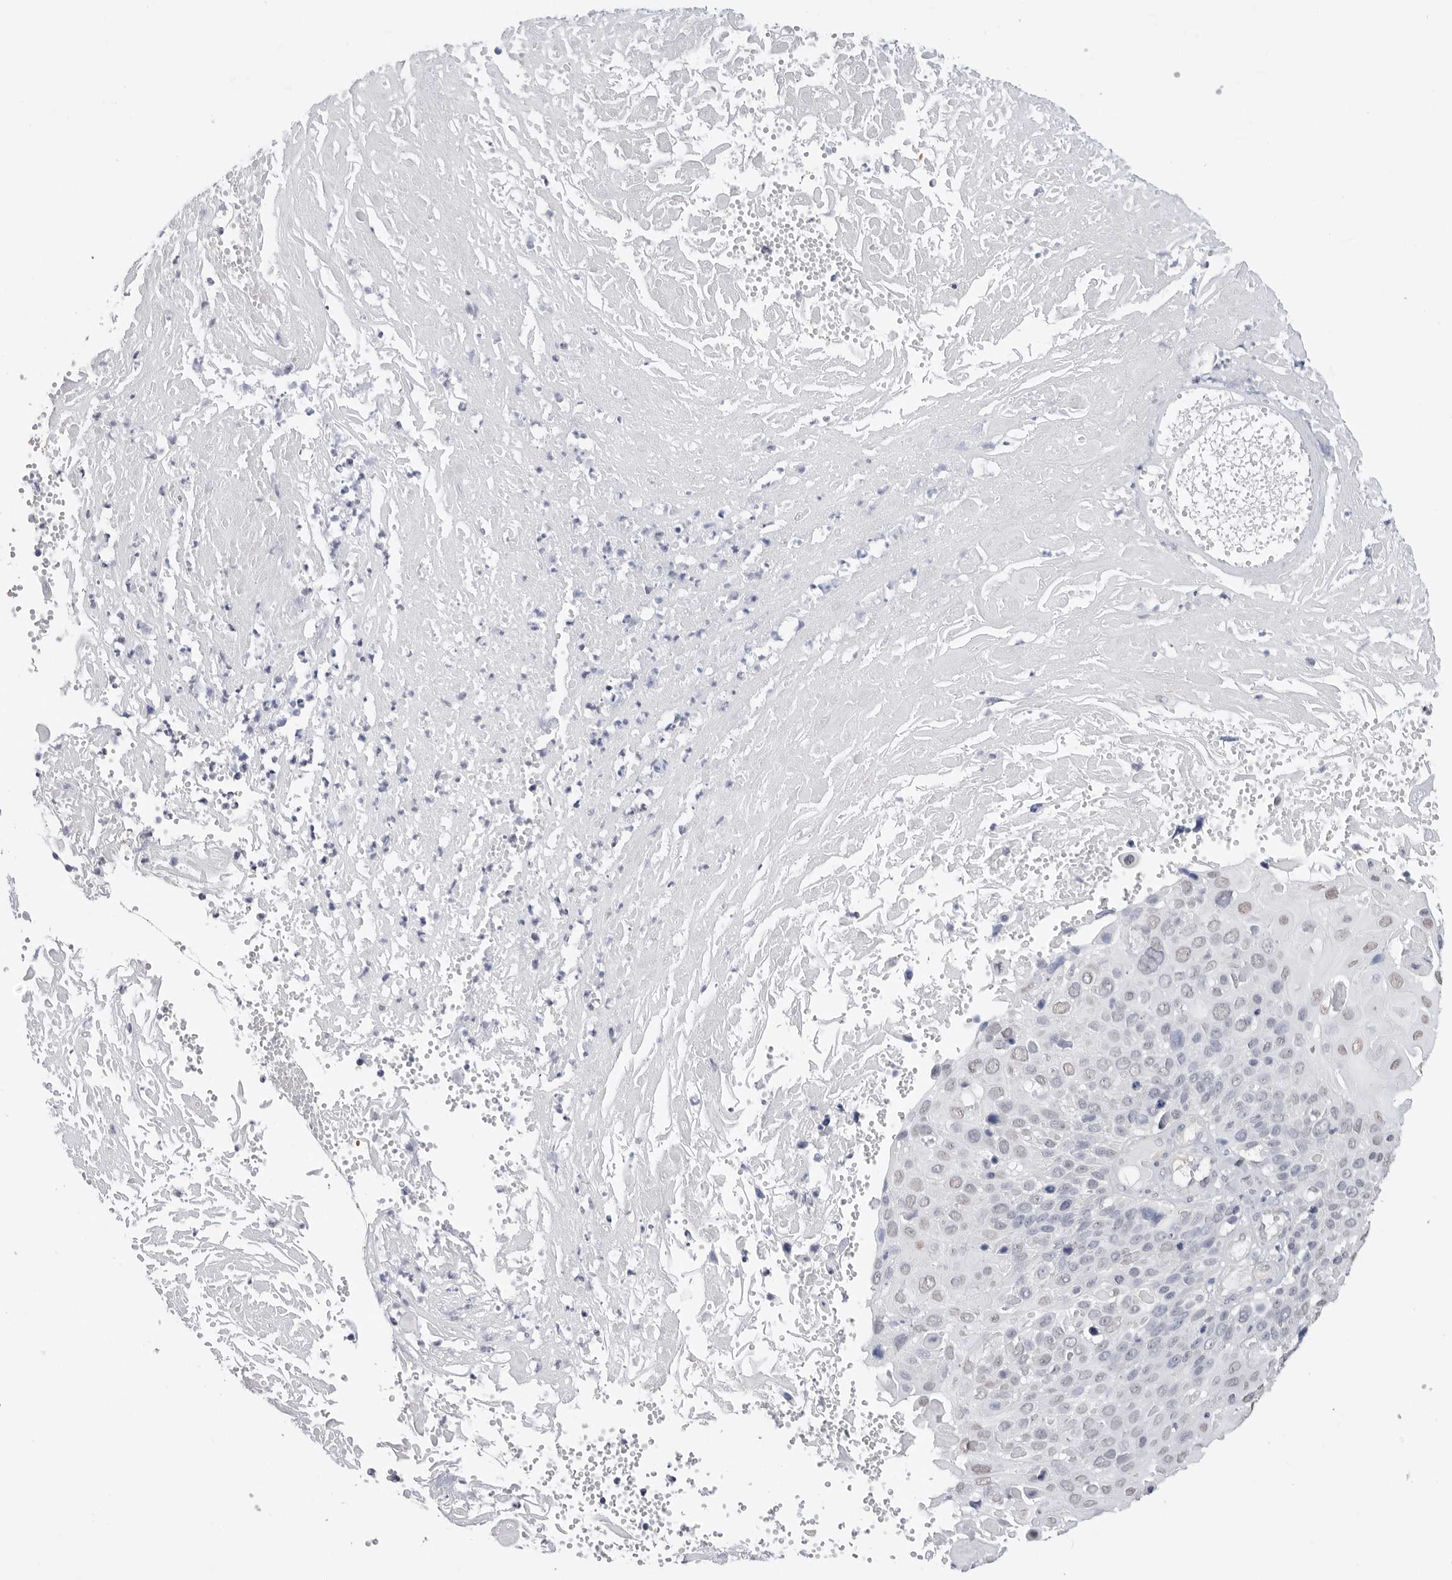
{"staining": {"intensity": "weak", "quantity": "<25%", "location": "nuclear"}, "tissue": "cervical cancer", "cell_type": "Tumor cells", "image_type": "cancer", "snomed": [{"axis": "morphology", "description": "Squamous cell carcinoma, NOS"}, {"axis": "topography", "description": "Cervix"}], "caption": "This histopathology image is of cervical cancer stained with immunohistochemistry (IHC) to label a protein in brown with the nuclei are counter-stained blue. There is no expression in tumor cells.", "gene": "ARHGEF10", "patient": {"sex": "female", "age": 74}}